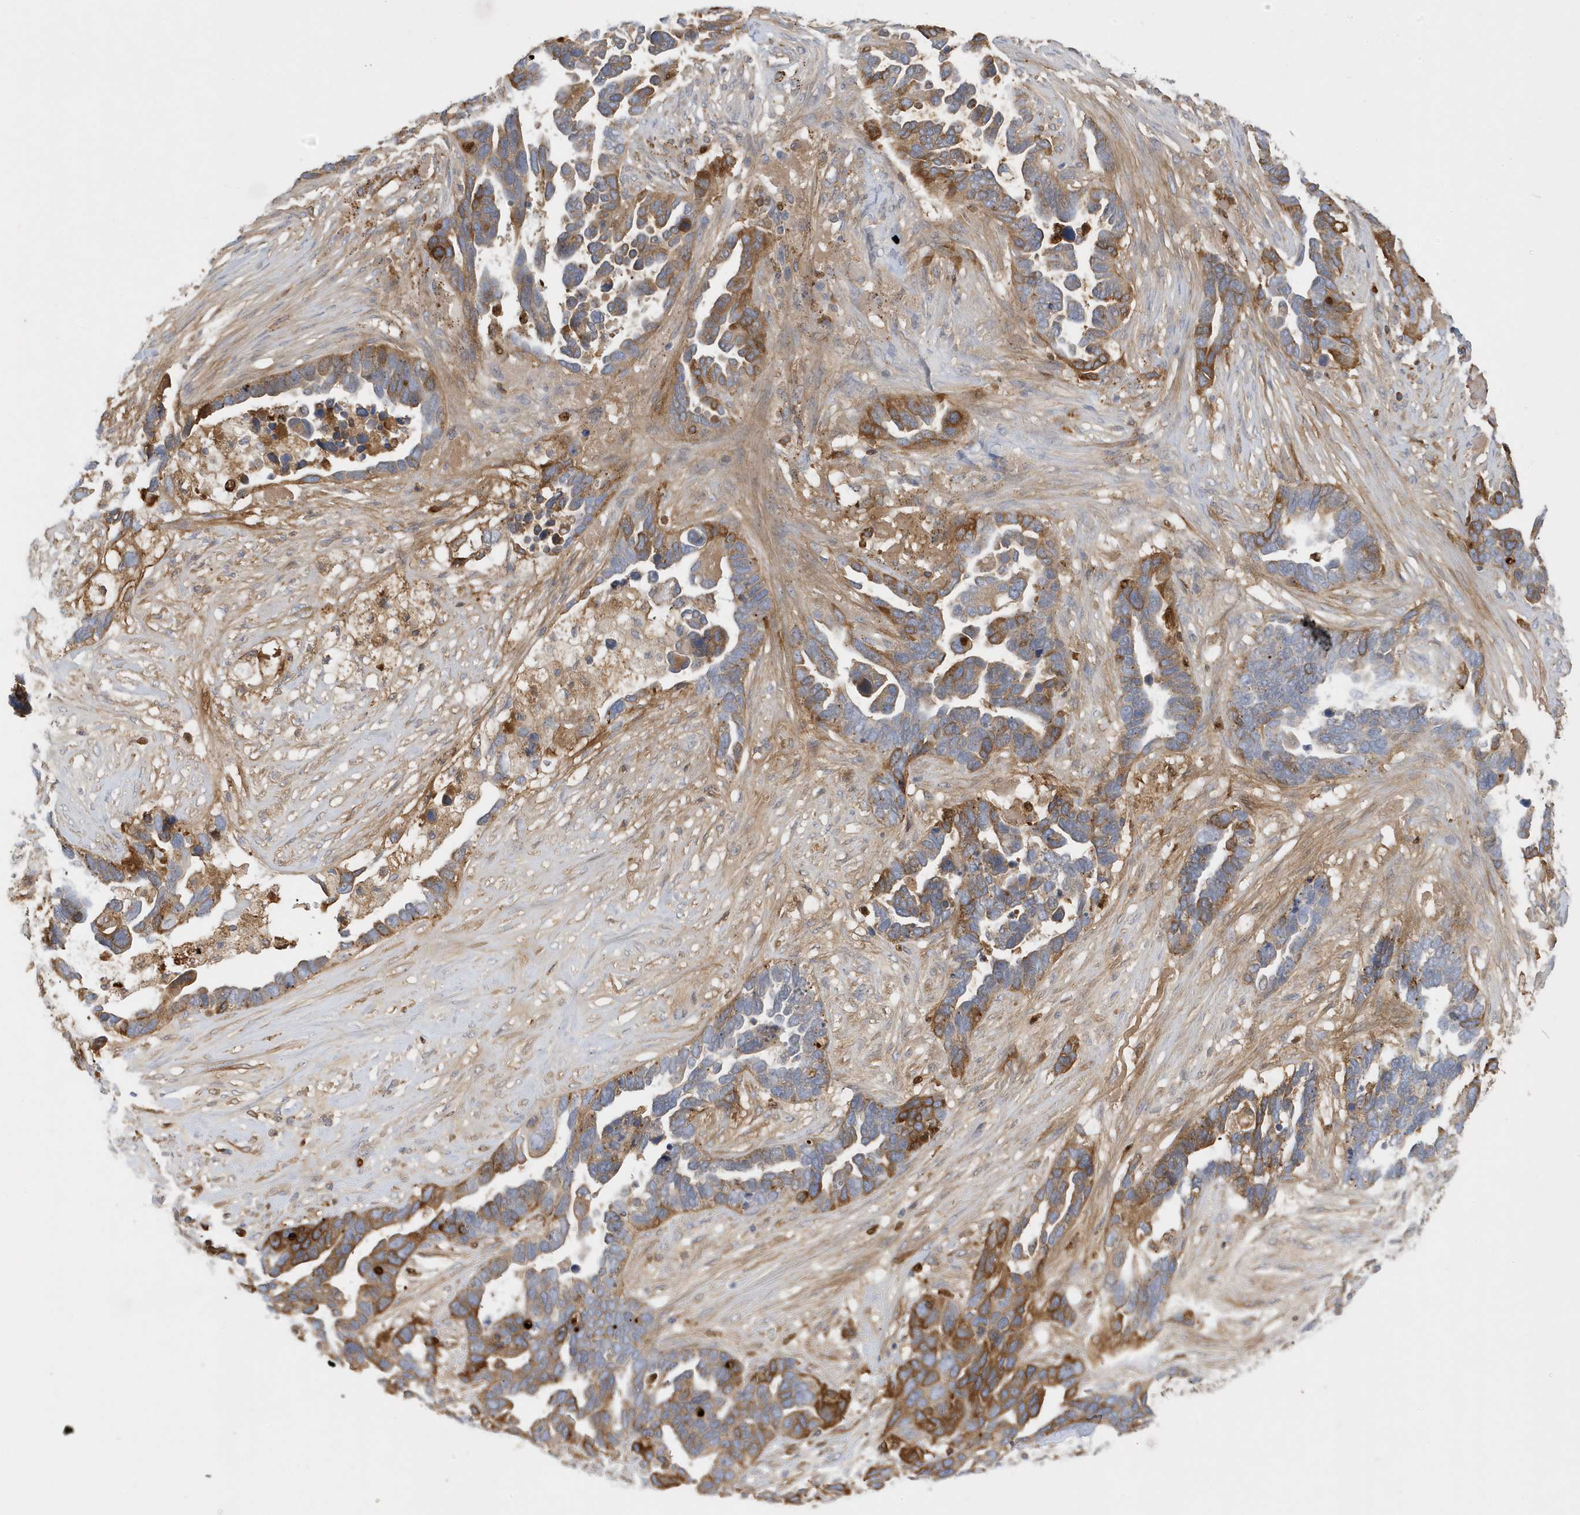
{"staining": {"intensity": "moderate", "quantity": ">75%", "location": "cytoplasmic/membranous"}, "tissue": "ovarian cancer", "cell_type": "Tumor cells", "image_type": "cancer", "snomed": [{"axis": "morphology", "description": "Cystadenocarcinoma, serous, NOS"}, {"axis": "topography", "description": "Ovary"}], "caption": "DAB (3,3'-diaminobenzidine) immunohistochemical staining of ovarian cancer (serous cystadenocarcinoma) displays moderate cytoplasmic/membranous protein expression in about >75% of tumor cells.", "gene": "DPP9", "patient": {"sex": "female", "age": 54}}